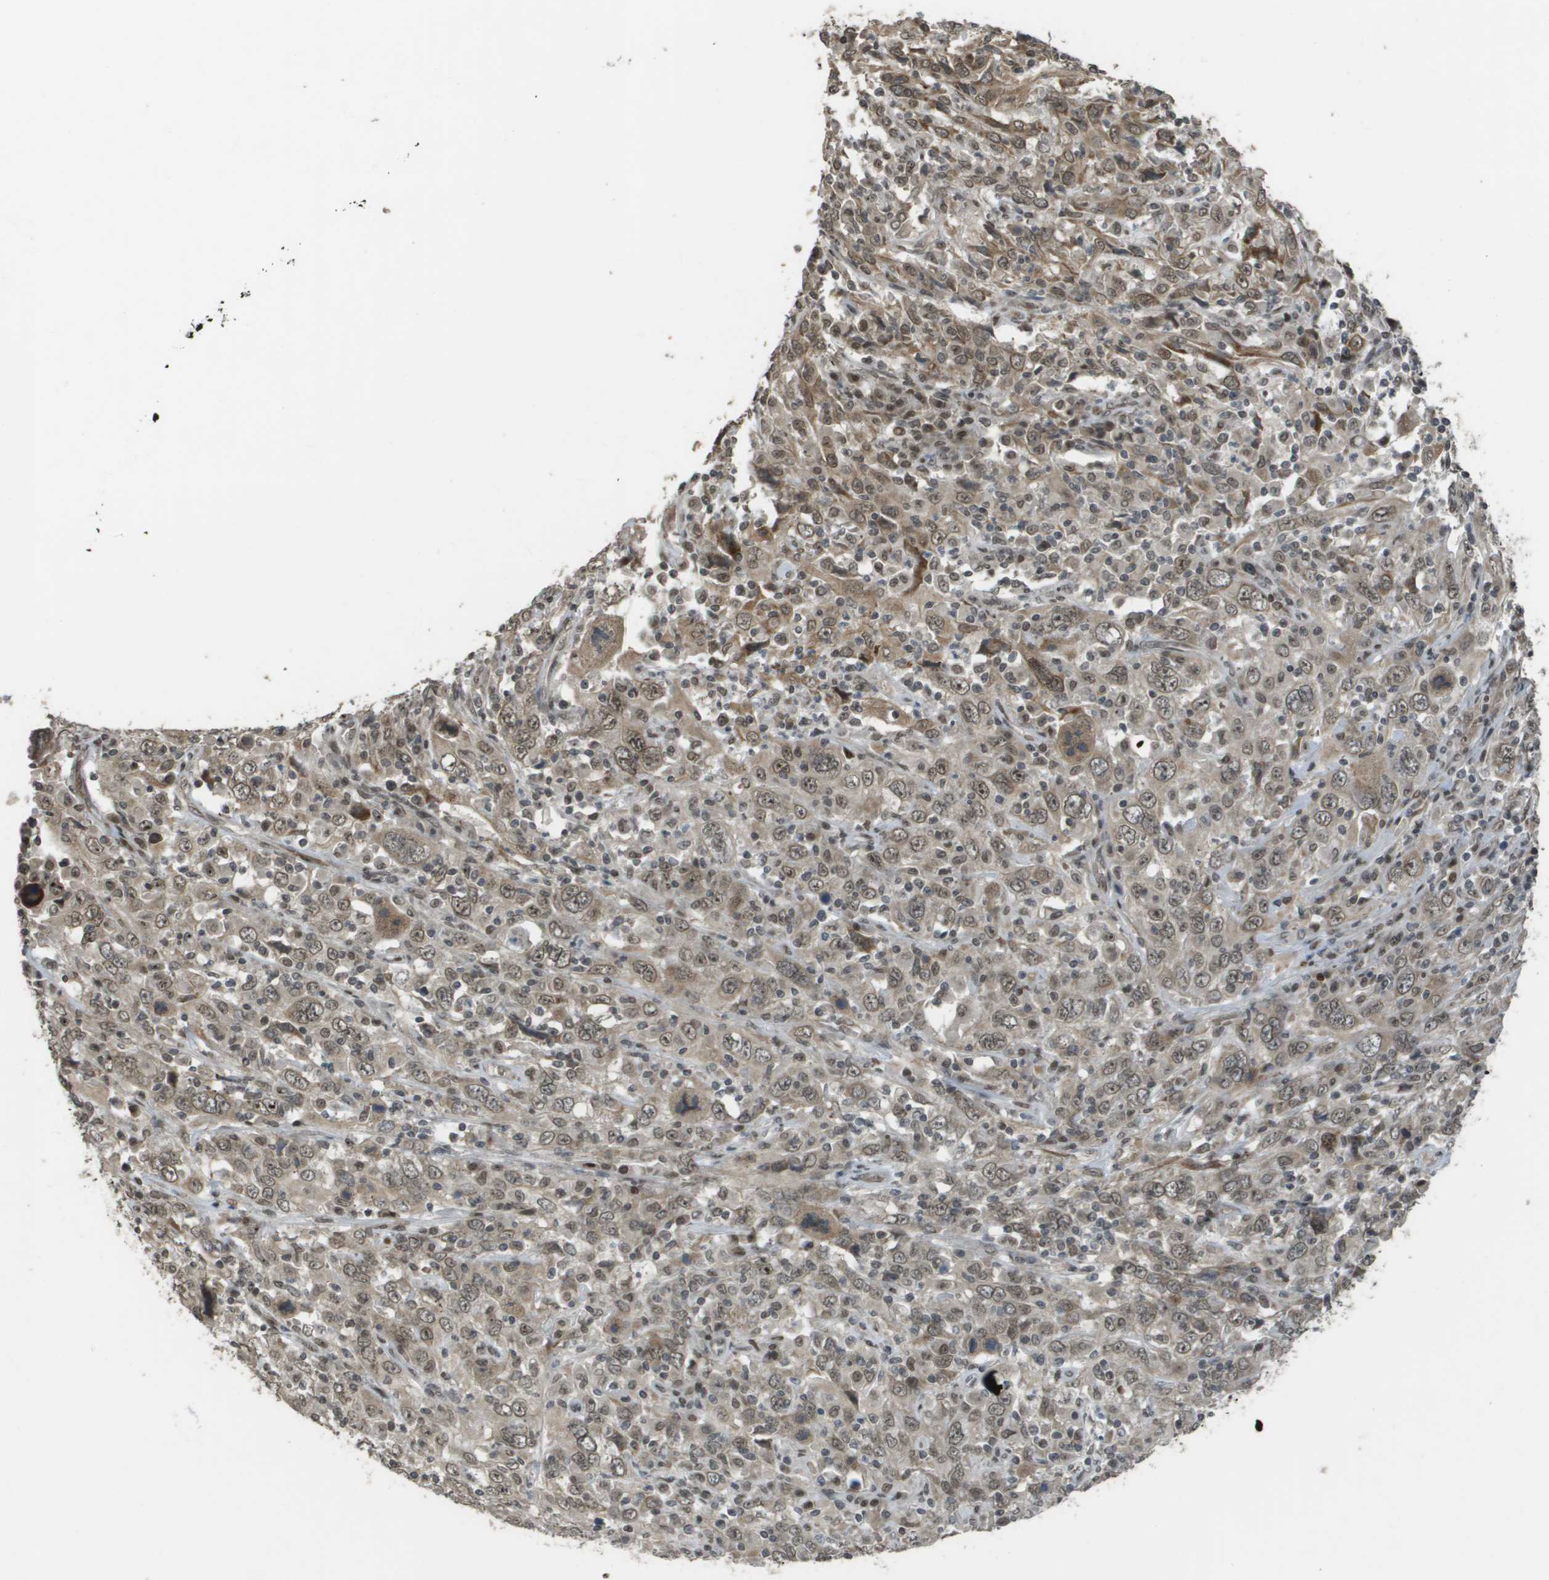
{"staining": {"intensity": "weak", "quantity": ">75%", "location": "cytoplasmic/membranous,nuclear"}, "tissue": "cervical cancer", "cell_type": "Tumor cells", "image_type": "cancer", "snomed": [{"axis": "morphology", "description": "Squamous cell carcinoma, NOS"}, {"axis": "topography", "description": "Cervix"}], "caption": "Immunohistochemistry (DAB (3,3'-diaminobenzidine)) staining of cervical cancer (squamous cell carcinoma) demonstrates weak cytoplasmic/membranous and nuclear protein expression in about >75% of tumor cells. (Brightfield microscopy of DAB IHC at high magnification).", "gene": "KAT5", "patient": {"sex": "female", "age": 46}}